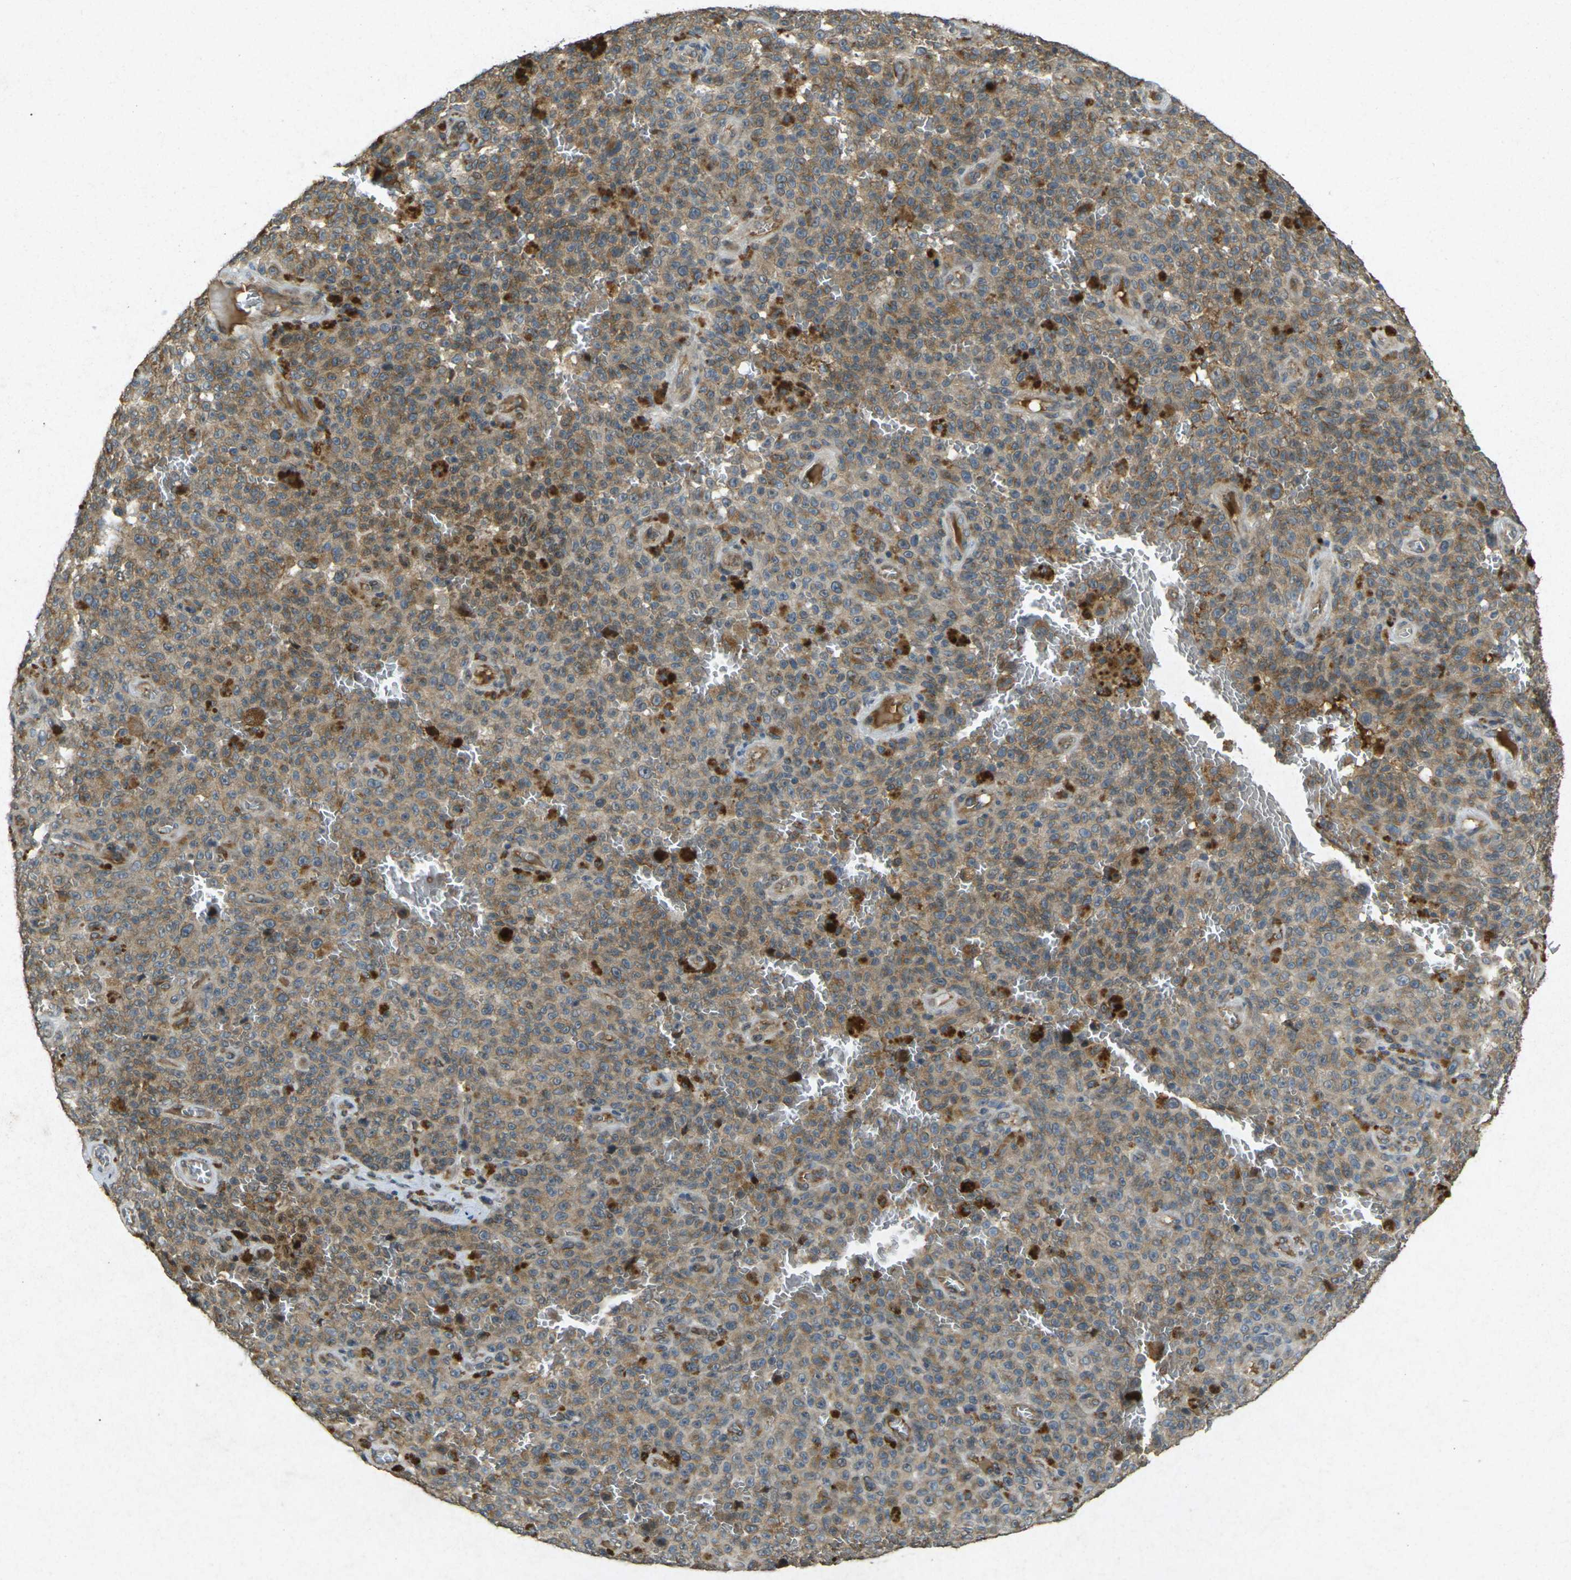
{"staining": {"intensity": "moderate", "quantity": ">75%", "location": "cytoplasmic/membranous"}, "tissue": "melanoma", "cell_type": "Tumor cells", "image_type": "cancer", "snomed": [{"axis": "morphology", "description": "Malignant melanoma, NOS"}, {"axis": "topography", "description": "Skin"}], "caption": "Moderate cytoplasmic/membranous positivity is identified in about >75% of tumor cells in melanoma.", "gene": "RGMA", "patient": {"sex": "female", "age": 82}}